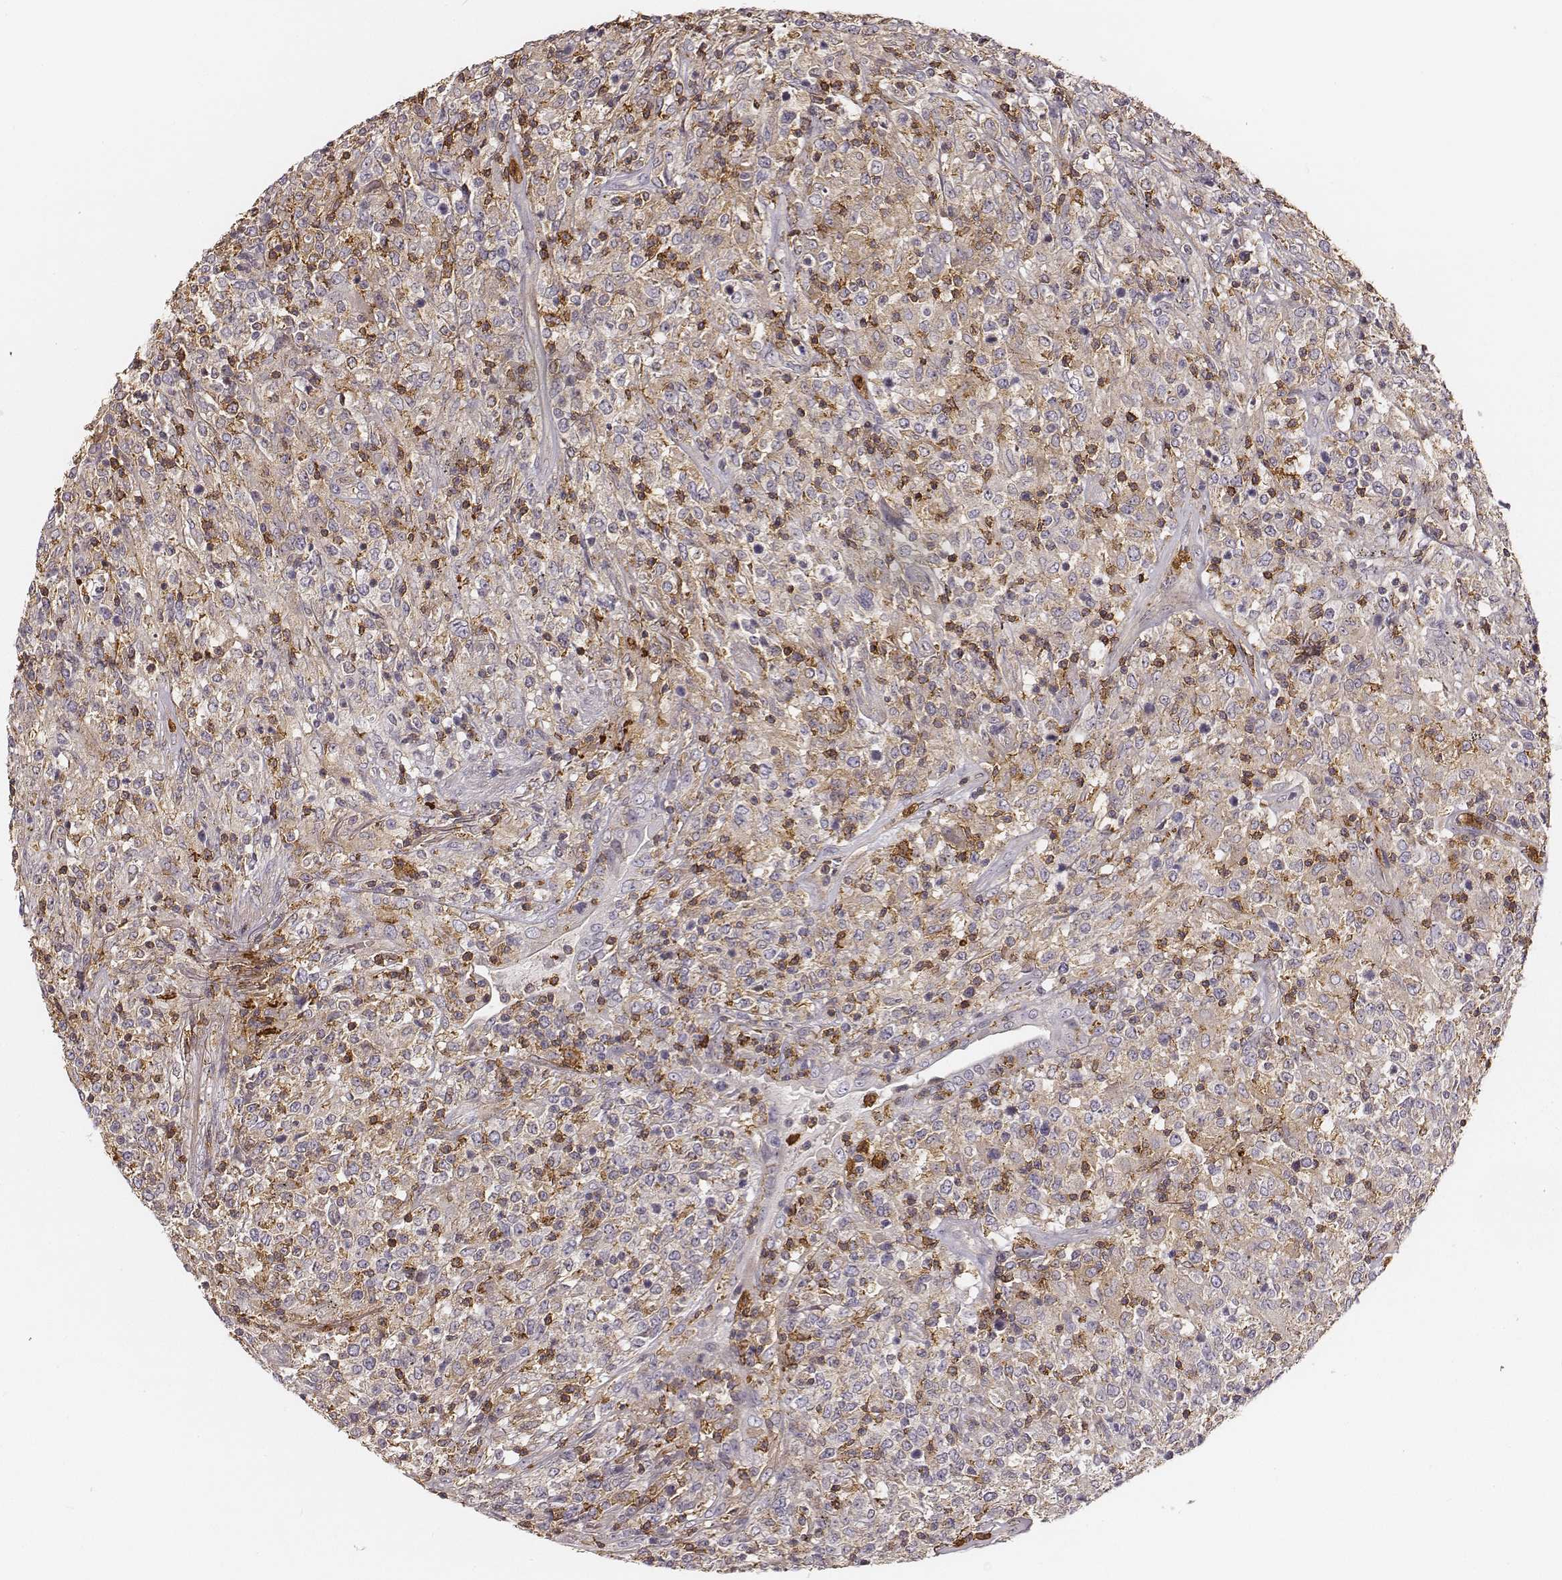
{"staining": {"intensity": "negative", "quantity": "none", "location": "none"}, "tissue": "lymphoma", "cell_type": "Tumor cells", "image_type": "cancer", "snomed": [{"axis": "morphology", "description": "Malignant lymphoma, non-Hodgkin's type, High grade"}, {"axis": "topography", "description": "Lung"}], "caption": "This is an immunohistochemistry (IHC) micrograph of malignant lymphoma, non-Hodgkin's type (high-grade). There is no expression in tumor cells.", "gene": "ZYX", "patient": {"sex": "male", "age": 79}}